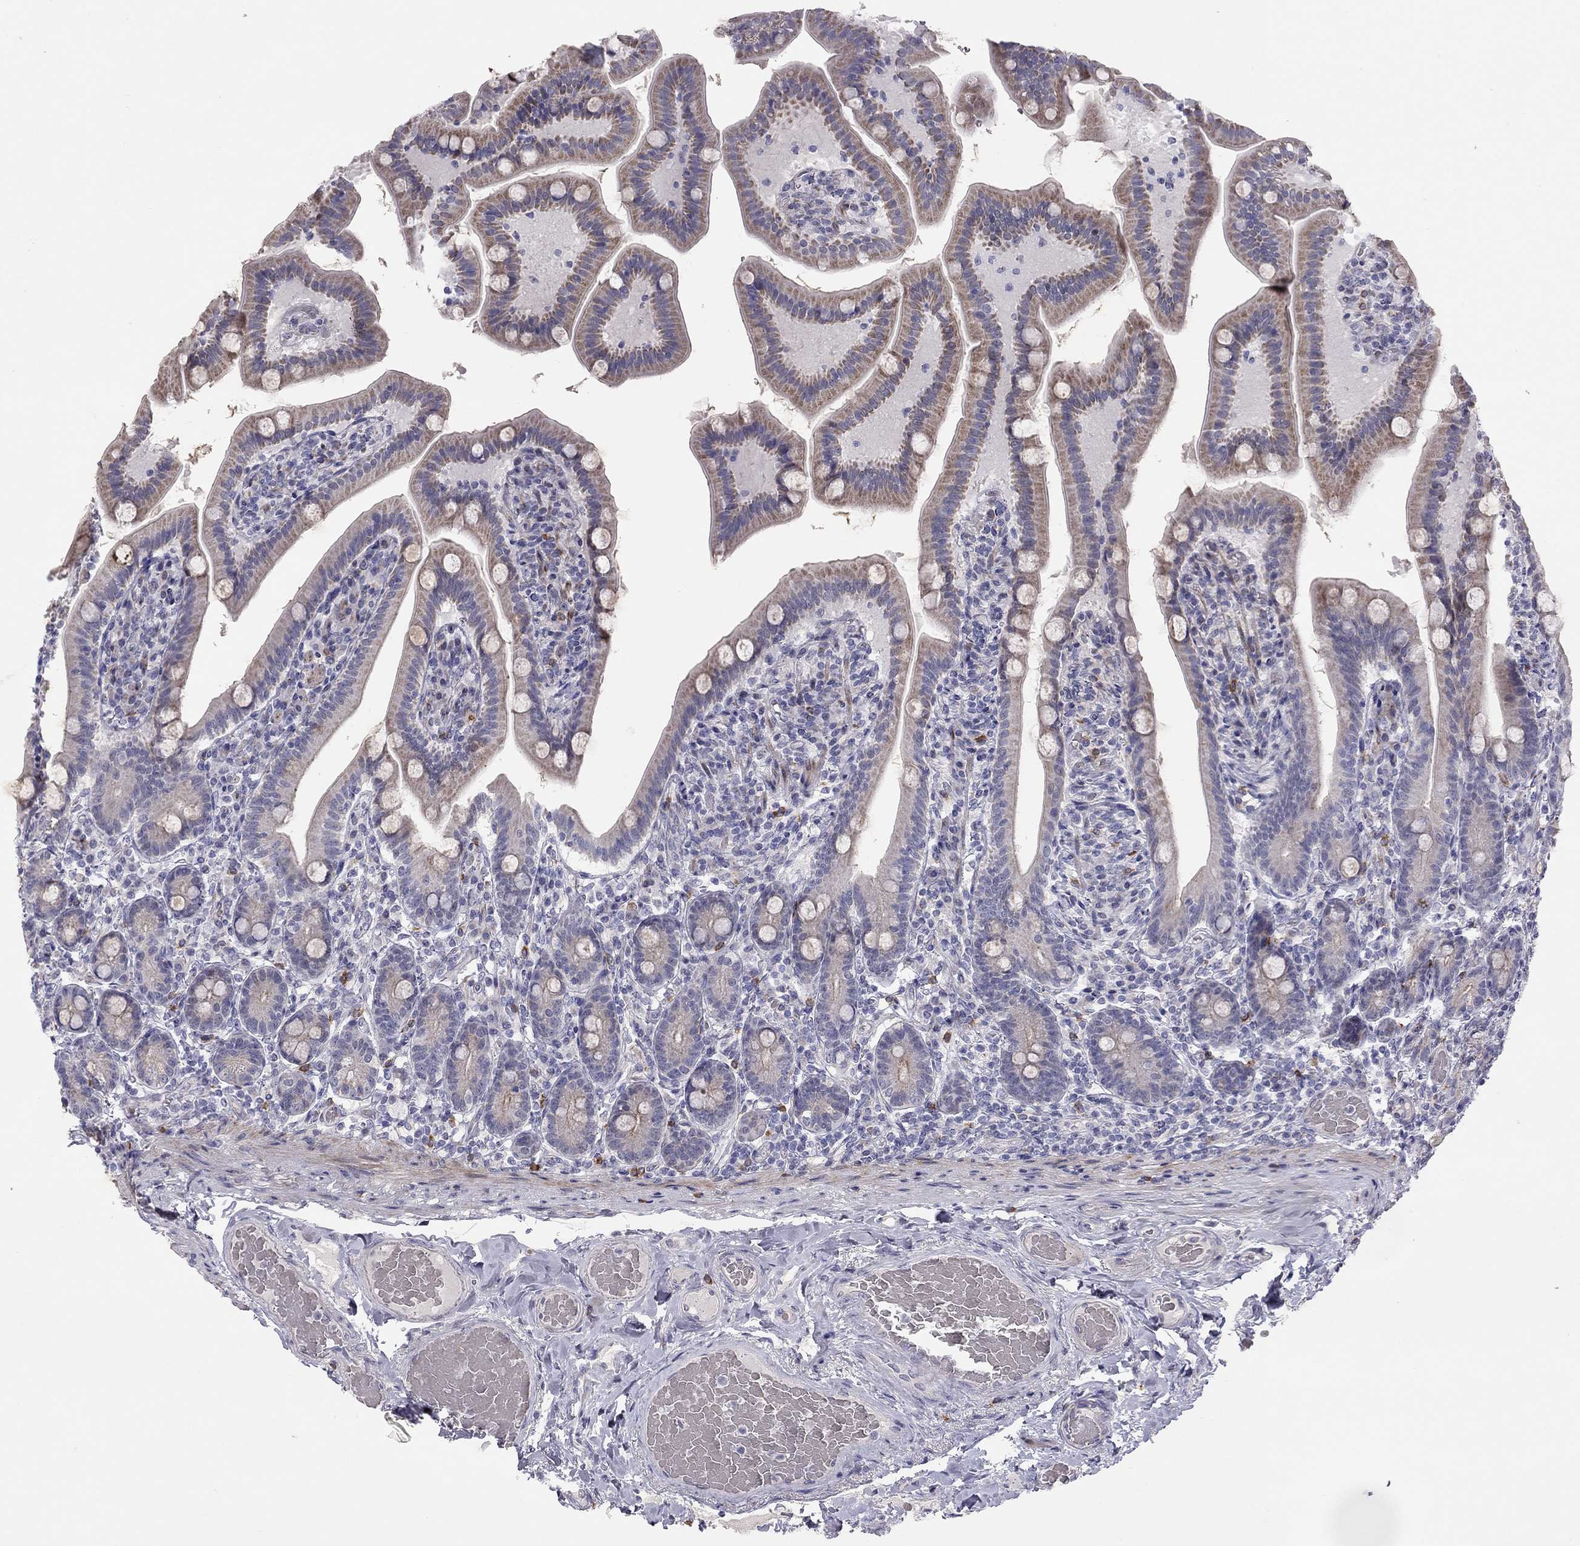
{"staining": {"intensity": "moderate", "quantity": "25%-75%", "location": "cytoplasmic/membranous"}, "tissue": "small intestine", "cell_type": "Glandular cells", "image_type": "normal", "snomed": [{"axis": "morphology", "description": "Normal tissue, NOS"}, {"axis": "topography", "description": "Small intestine"}], "caption": "Immunohistochemistry histopathology image of benign small intestine: small intestine stained using IHC reveals medium levels of moderate protein expression localized specifically in the cytoplasmic/membranous of glandular cells, appearing as a cytoplasmic/membranous brown color.", "gene": "C8orf88", "patient": {"sex": "male", "age": 66}}